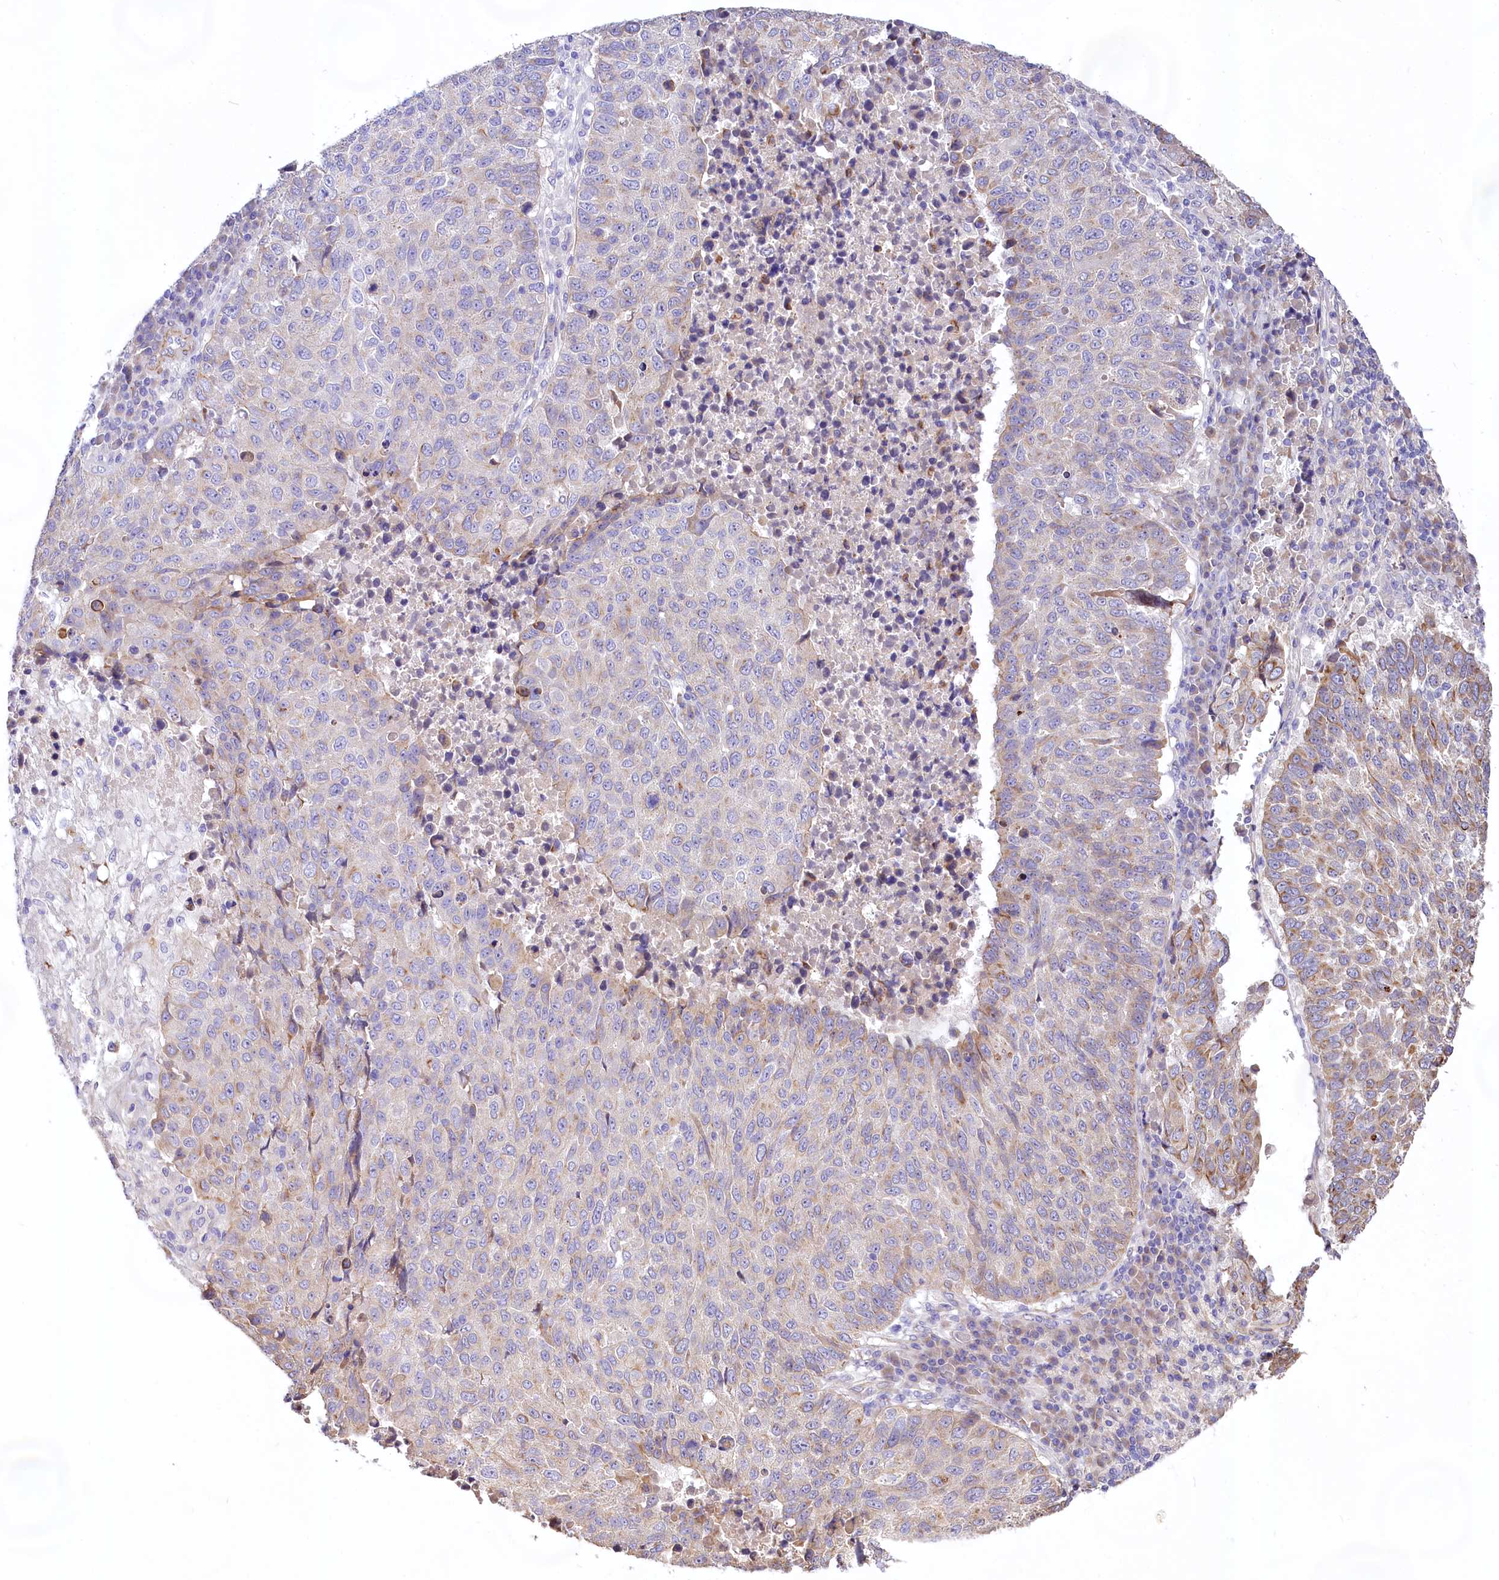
{"staining": {"intensity": "weak", "quantity": "<25%", "location": "cytoplasmic/membranous"}, "tissue": "lung cancer", "cell_type": "Tumor cells", "image_type": "cancer", "snomed": [{"axis": "morphology", "description": "Squamous cell carcinoma, NOS"}, {"axis": "topography", "description": "Lung"}], "caption": "An image of human lung cancer (squamous cell carcinoma) is negative for staining in tumor cells.", "gene": "VPS11", "patient": {"sex": "male", "age": 73}}